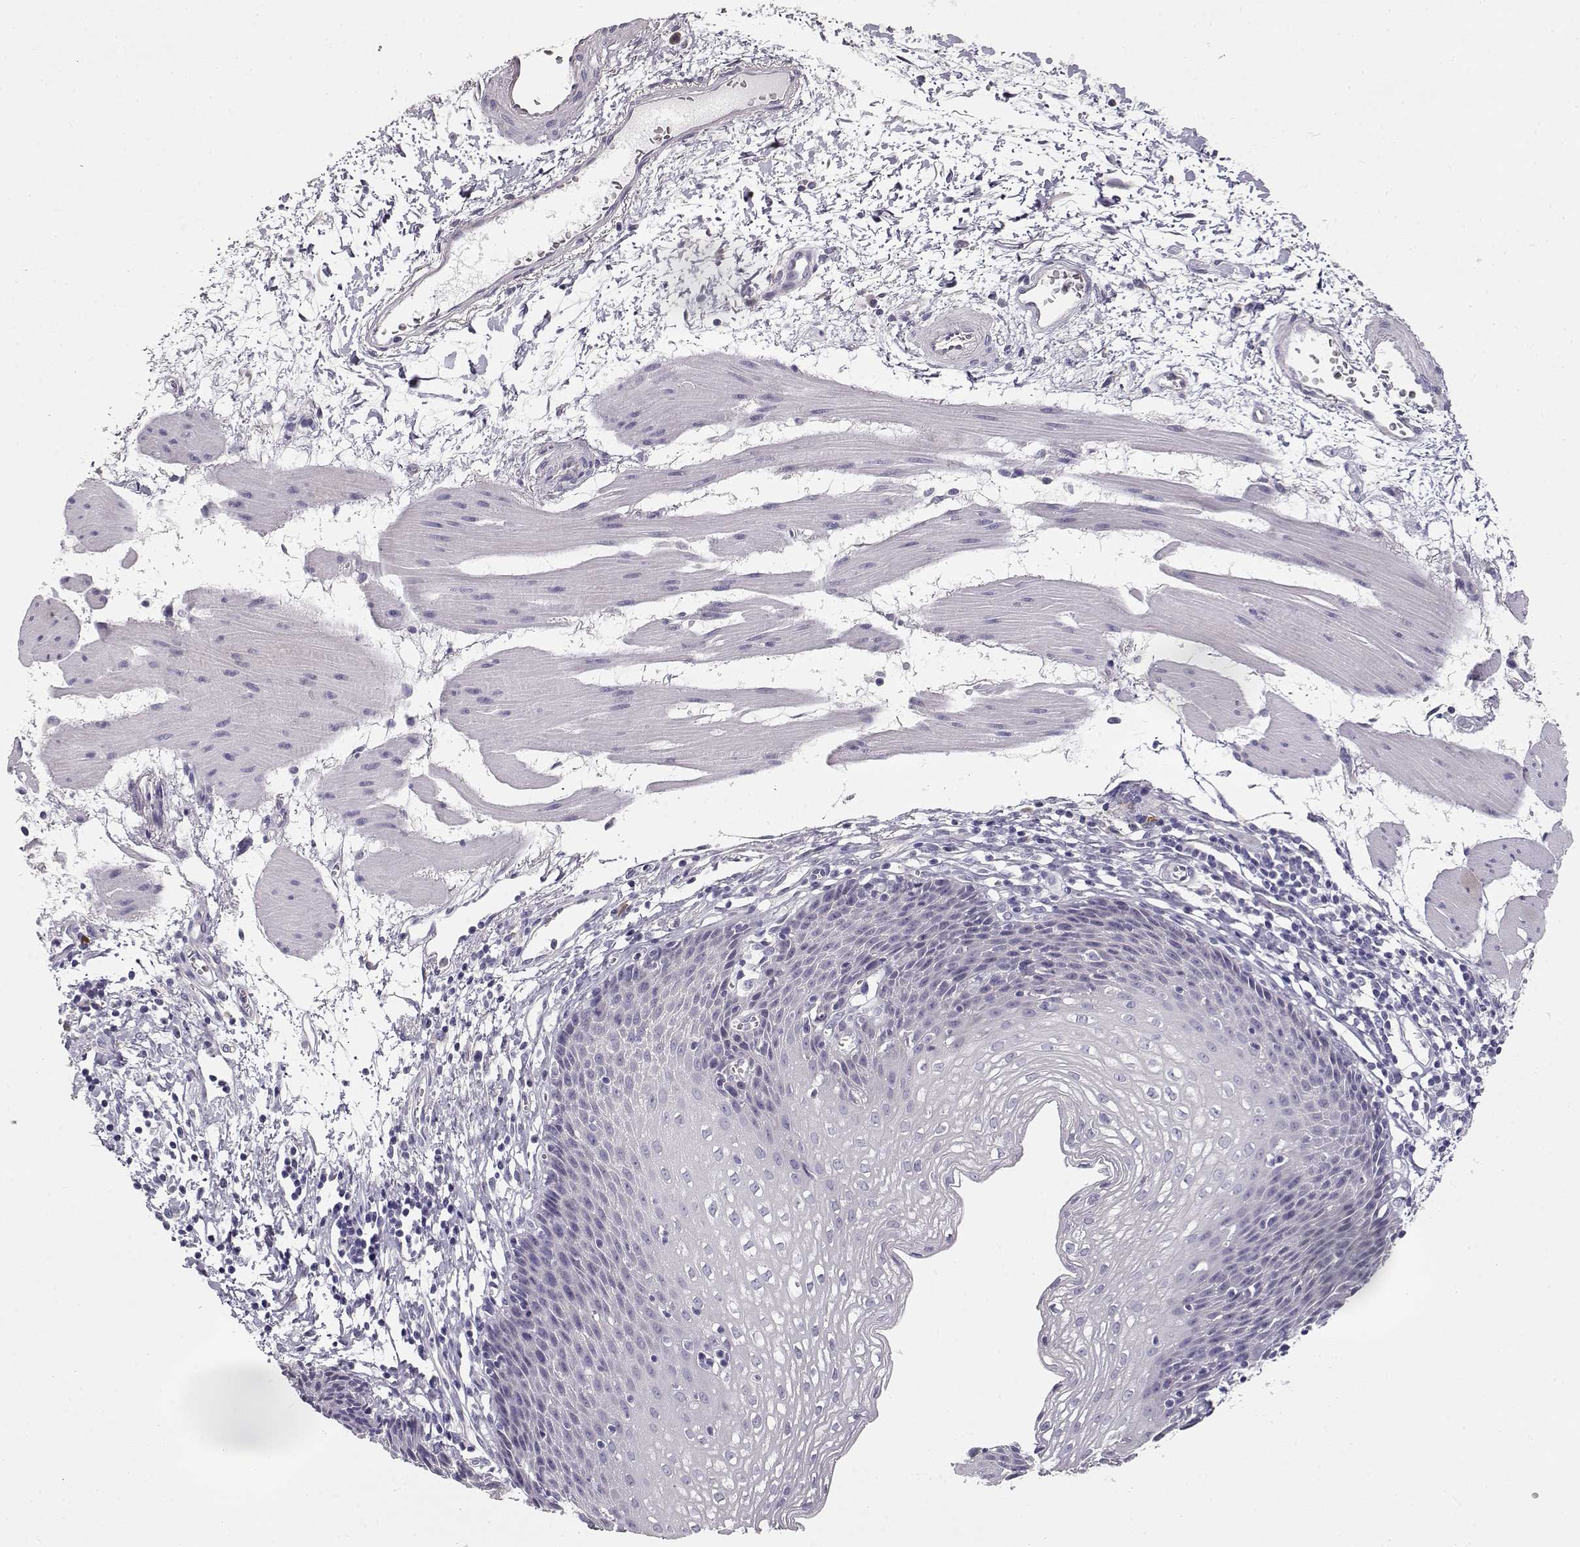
{"staining": {"intensity": "negative", "quantity": "none", "location": "none"}, "tissue": "esophagus", "cell_type": "Squamous epithelial cells", "image_type": "normal", "snomed": [{"axis": "morphology", "description": "Normal tissue, NOS"}, {"axis": "topography", "description": "Esophagus"}], "caption": "Squamous epithelial cells are negative for protein expression in unremarkable human esophagus.", "gene": "GLIPR1L2", "patient": {"sex": "female", "age": 64}}